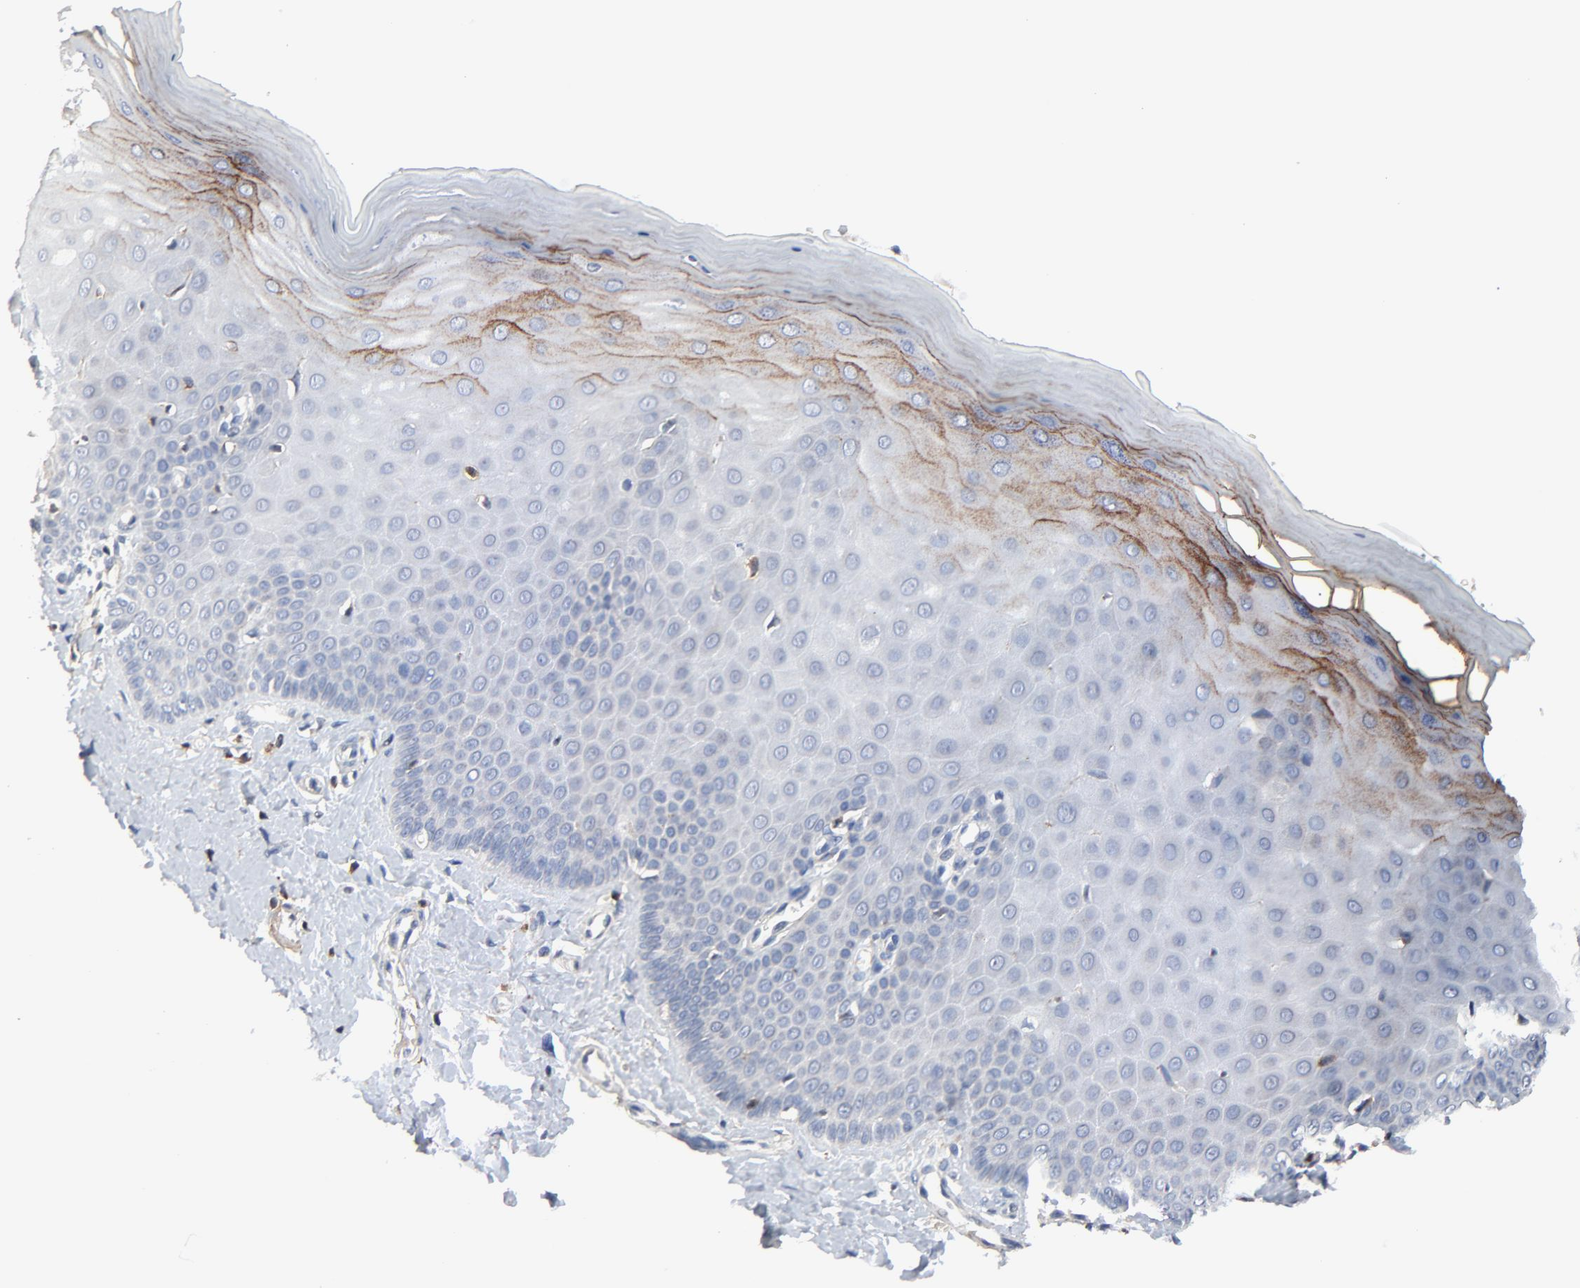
{"staining": {"intensity": "weak", "quantity": "<25%", "location": "cytoplasmic/membranous"}, "tissue": "cervix", "cell_type": "Glandular cells", "image_type": "normal", "snomed": [{"axis": "morphology", "description": "Normal tissue, NOS"}, {"axis": "topography", "description": "Cervix"}], "caption": "This is an immunohistochemistry image of normal human cervix. There is no expression in glandular cells.", "gene": "SKAP1", "patient": {"sex": "female", "age": 55}}